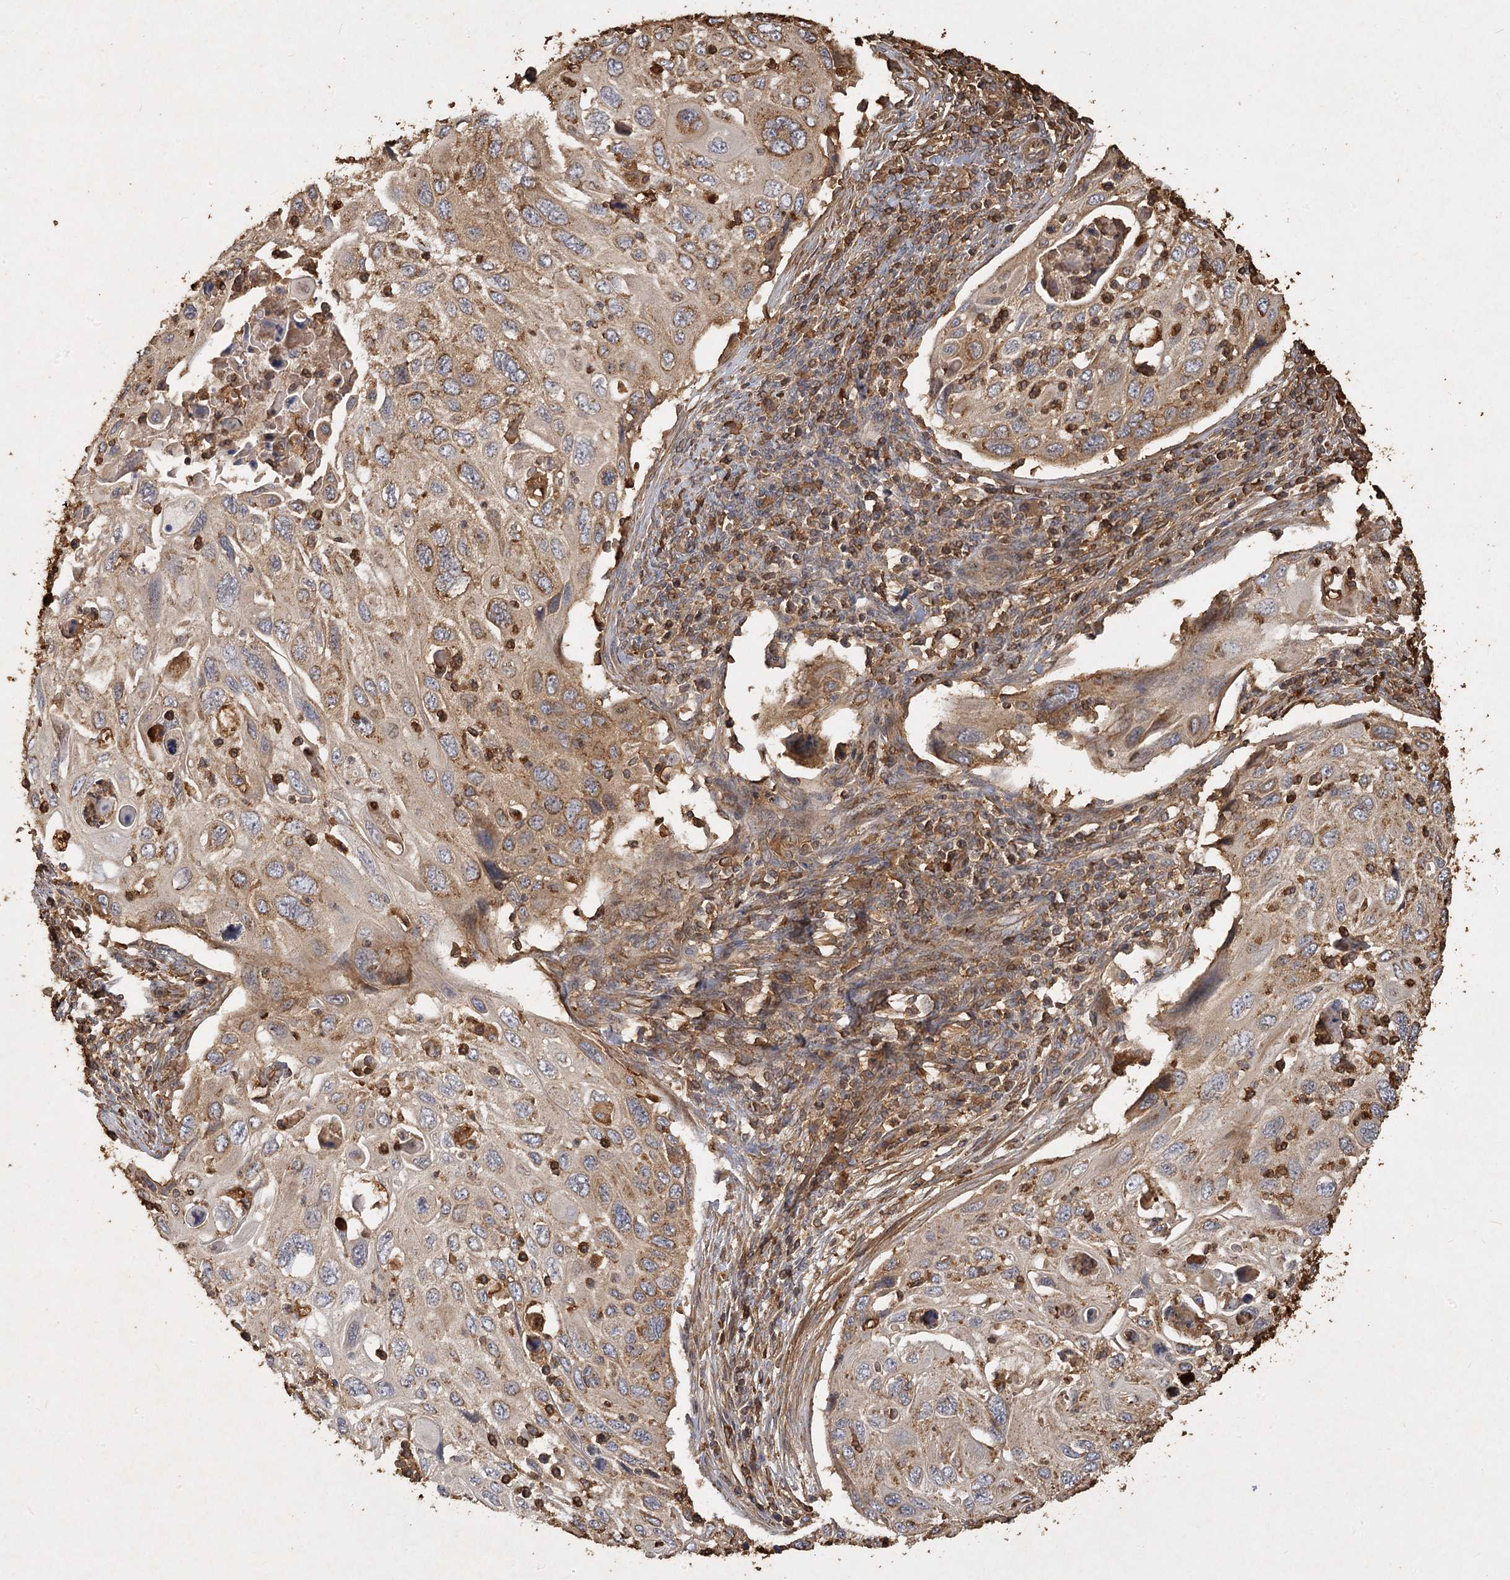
{"staining": {"intensity": "moderate", "quantity": "25%-75%", "location": "cytoplasmic/membranous"}, "tissue": "cervical cancer", "cell_type": "Tumor cells", "image_type": "cancer", "snomed": [{"axis": "morphology", "description": "Squamous cell carcinoma, NOS"}, {"axis": "topography", "description": "Cervix"}], "caption": "An image of human cervical cancer (squamous cell carcinoma) stained for a protein displays moderate cytoplasmic/membranous brown staining in tumor cells.", "gene": "PIK3C2A", "patient": {"sex": "female", "age": 70}}